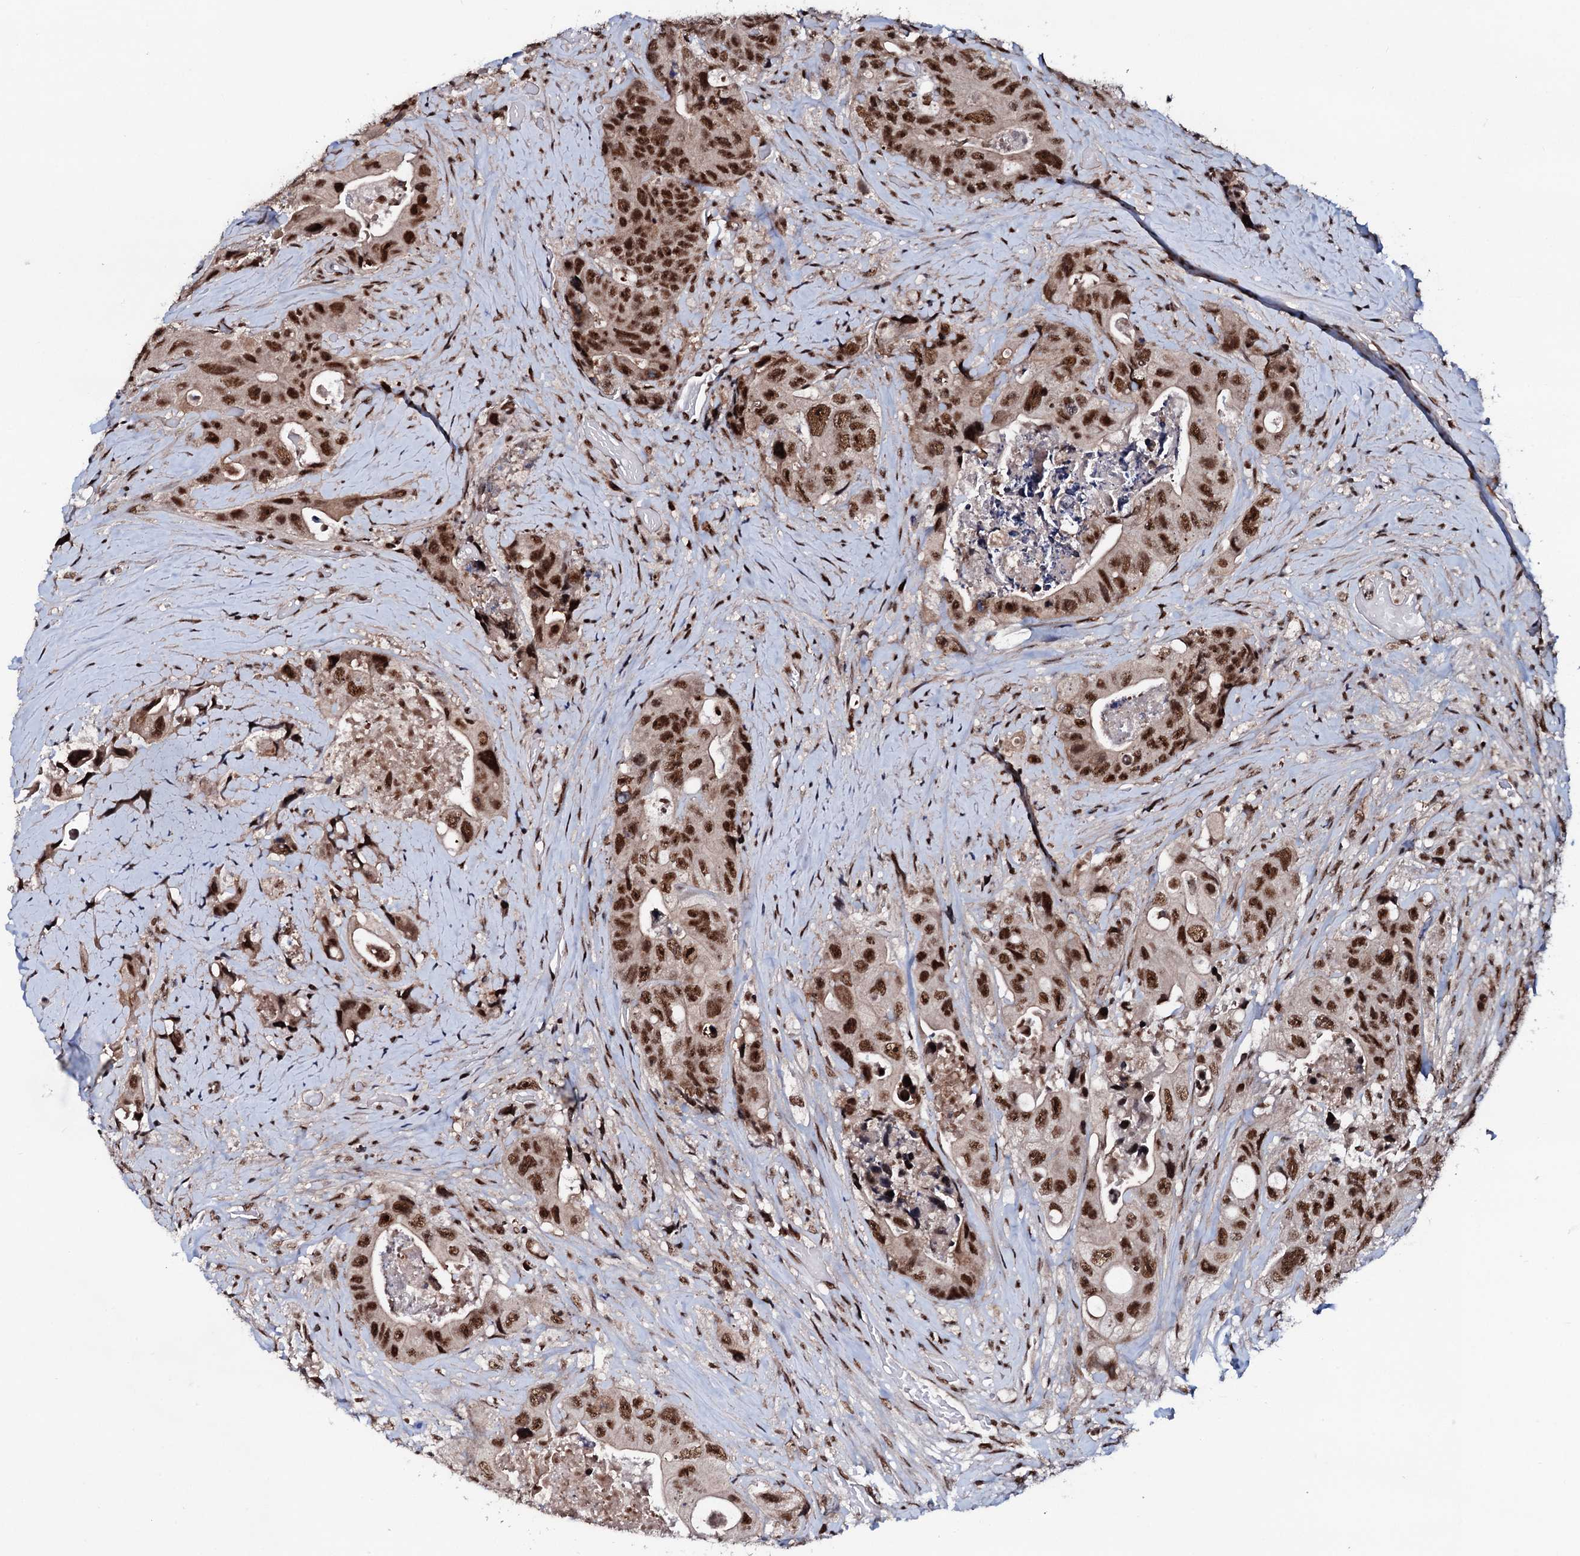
{"staining": {"intensity": "strong", "quantity": ">75%", "location": "nuclear"}, "tissue": "colorectal cancer", "cell_type": "Tumor cells", "image_type": "cancer", "snomed": [{"axis": "morphology", "description": "Adenocarcinoma, NOS"}, {"axis": "topography", "description": "Colon"}], "caption": "Protein staining exhibits strong nuclear positivity in approximately >75% of tumor cells in colorectal adenocarcinoma.", "gene": "PRPF18", "patient": {"sex": "female", "age": 46}}